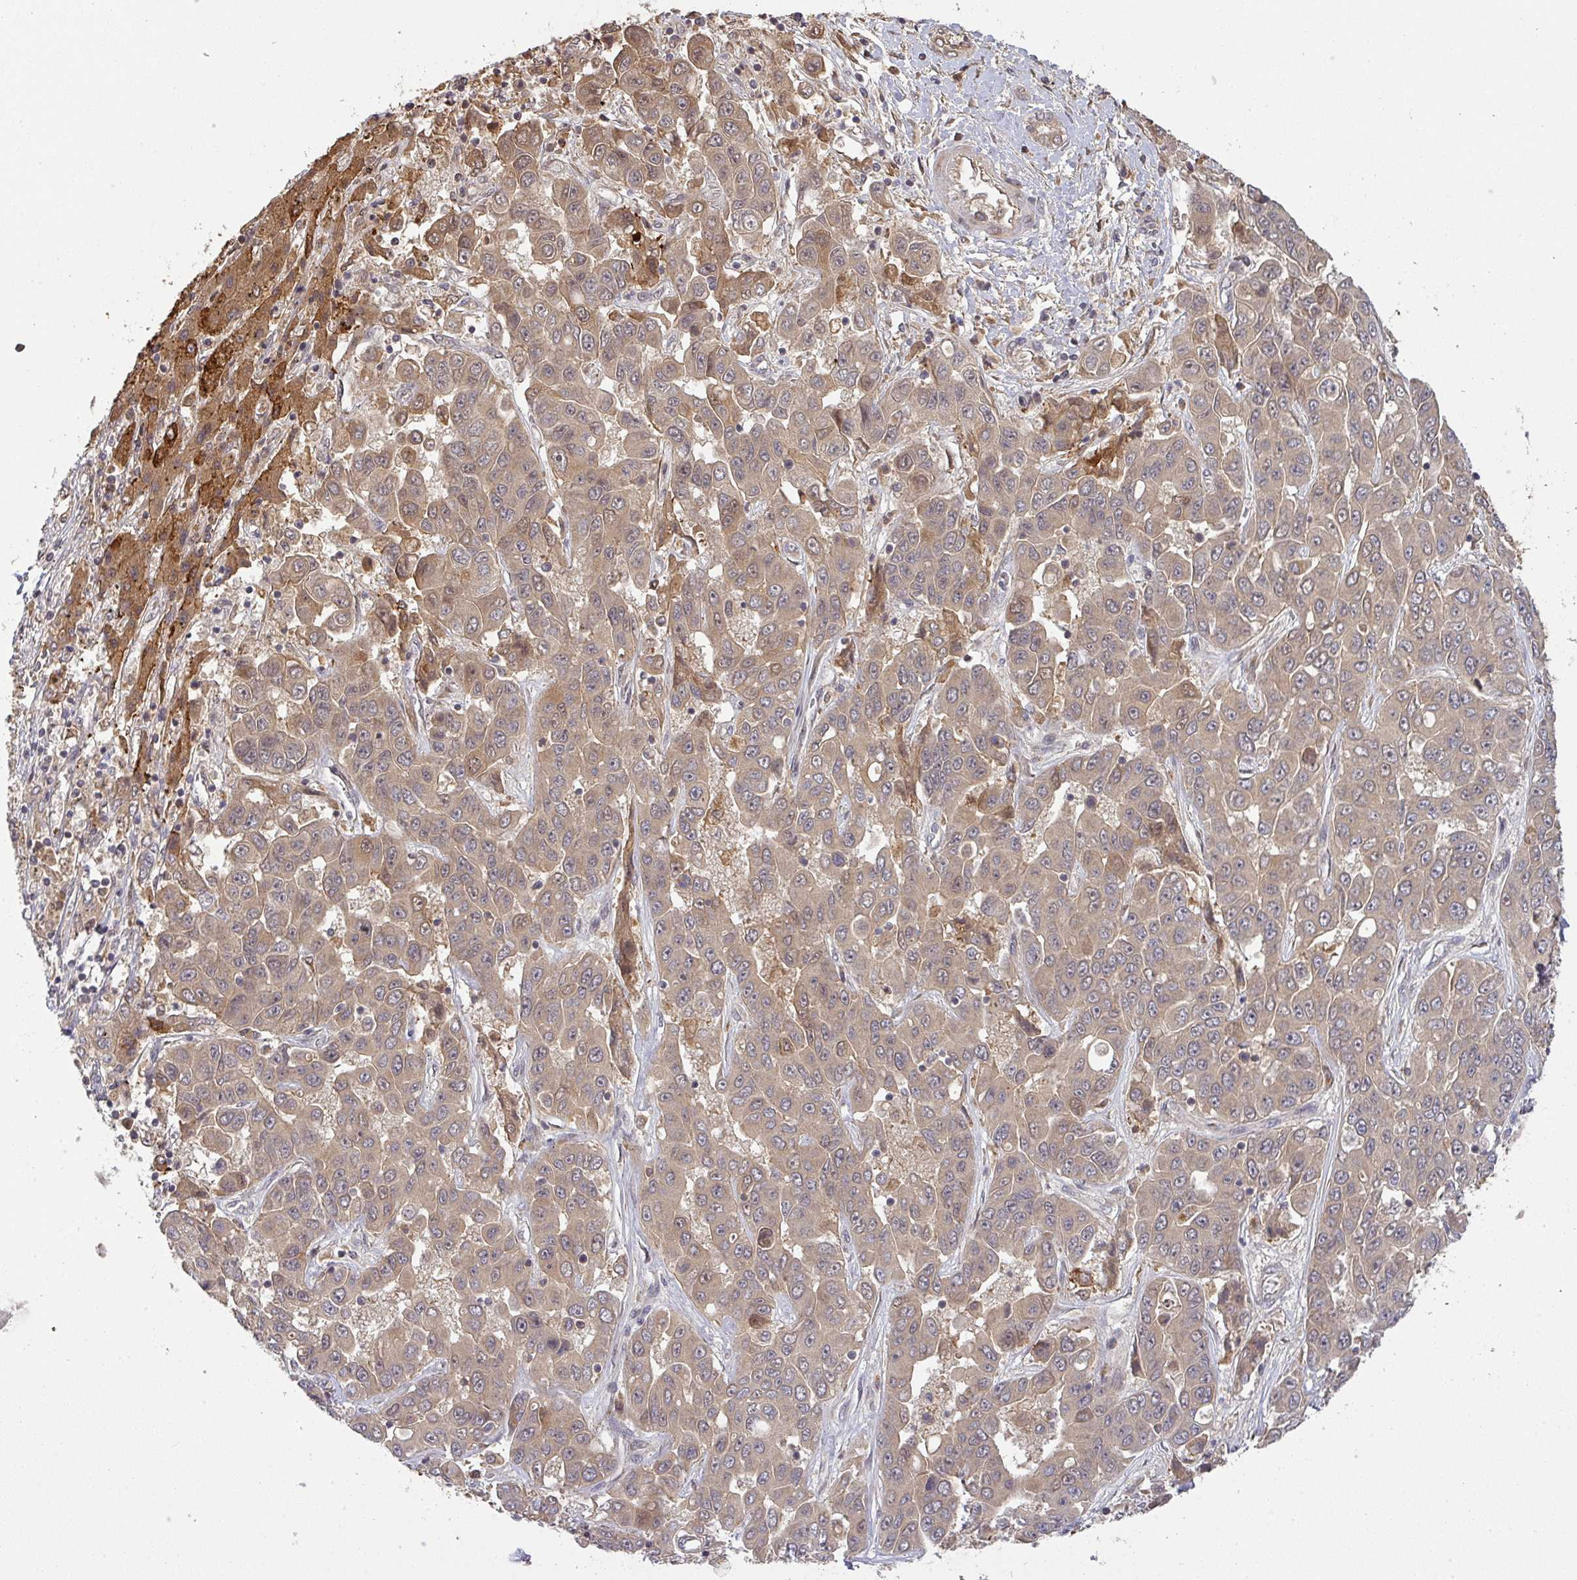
{"staining": {"intensity": "moderate", "quantity": ">75%", "location": "cytoplasmic/membranous"}, "tissue": "liver cancer", "cell_type": "Tumor cells", "image_type": "cancer", "snomed": [{"axis": "morphology", "description": "Cholangiocarcinoma"}, {"axis": "topography", "description": "Liver"}], "caption": "Immunohistochemistry (IHC) image of liver cholangiocarcinoma stained for a protein (brown), which demonstrates medium levels of moderate cytoplasmic/membranous positivity in about >75% of tumor cells.", "gene": "CCDC121", "patient": {"sex": "female", "age": 52}}